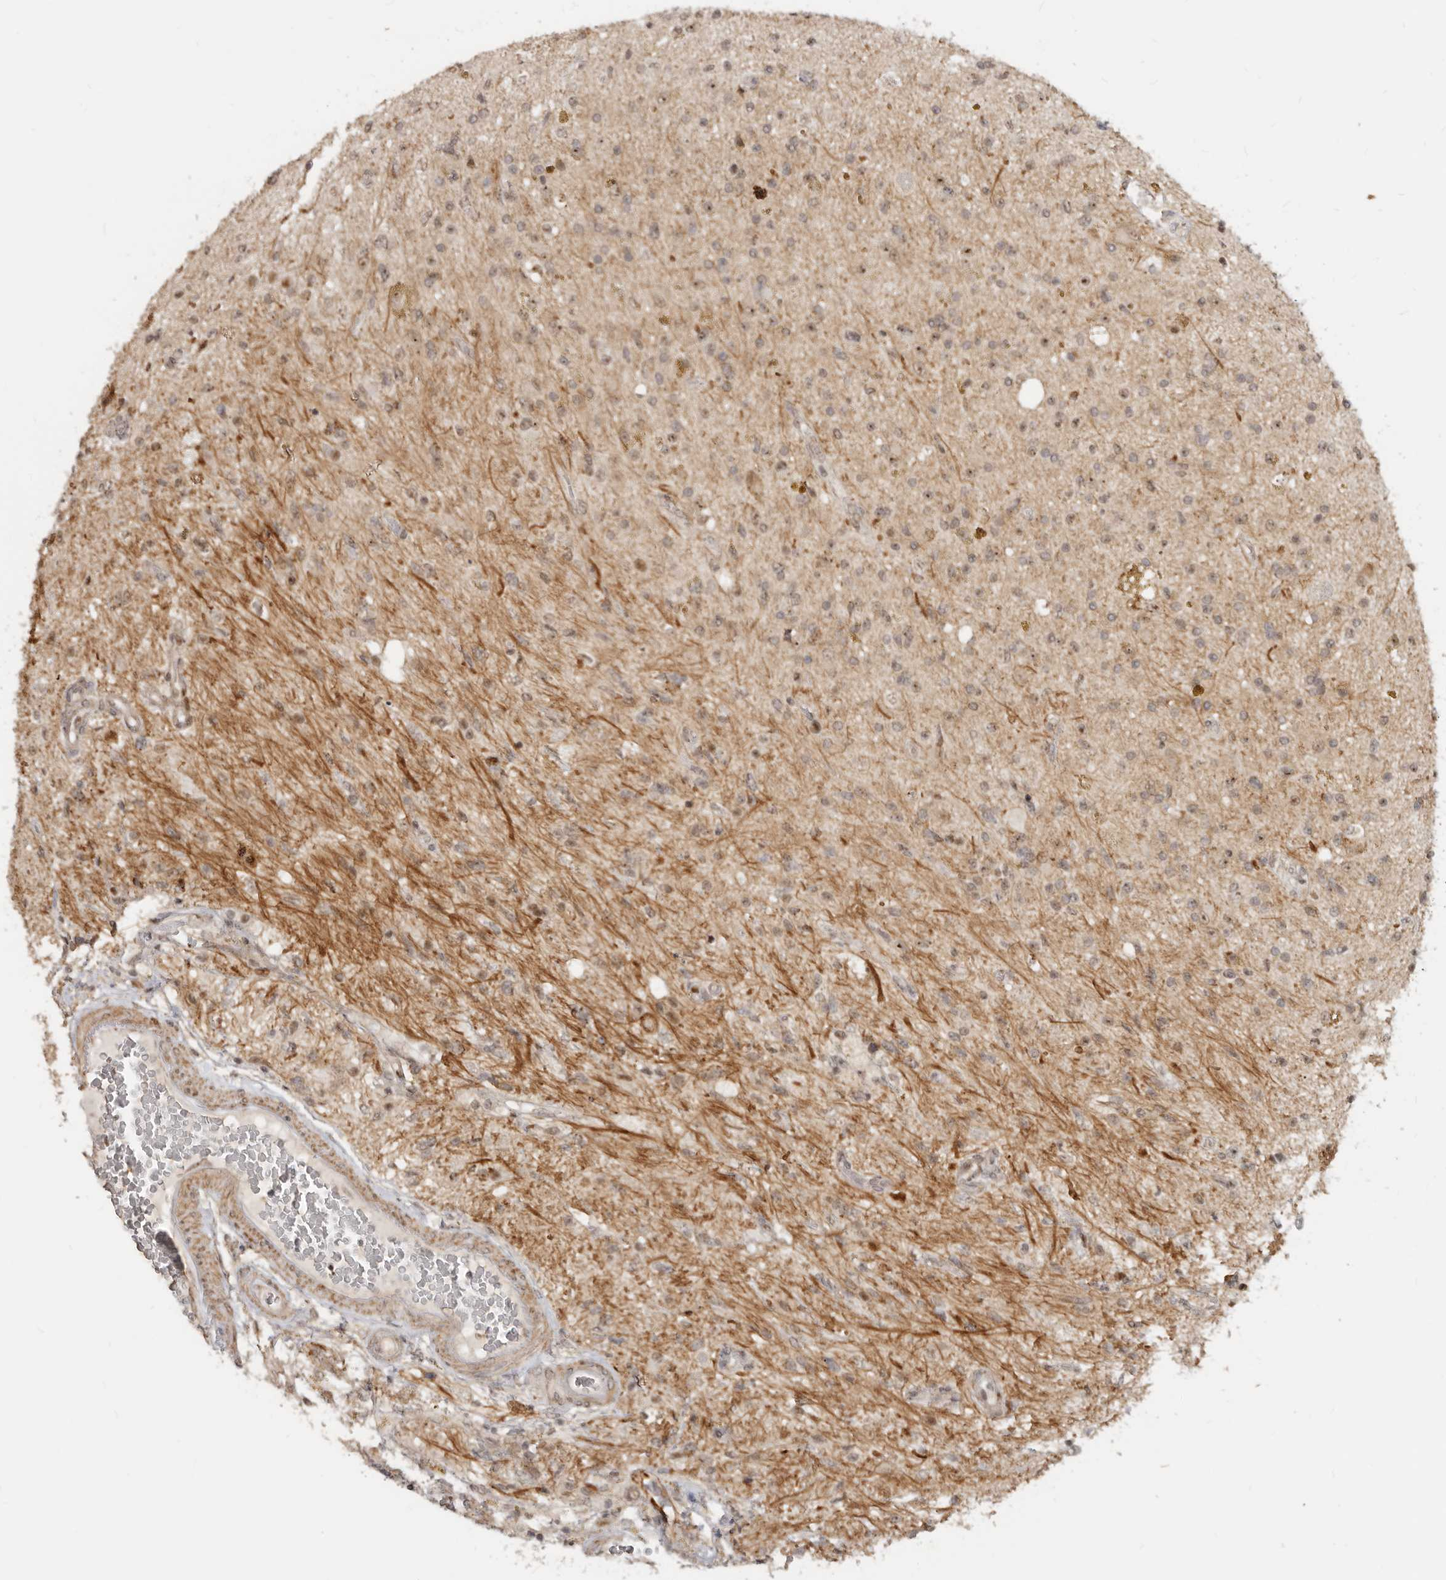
{"staining": {"intensity": "weak", "quantity": ">75%", "location": "cytoplasmic/membranous"}, "tissue": "glioma", "cell_type": "Tumor cells", "image_type": "cancer", "snomed": [{"axis": "morphology", "description": "Glioma, malignant, High grade"}, {"axis": "topography", "description": "Brain"}], "caption": "Immunohistochemical staining of malignant glioma (high-grade) exhibits low levels of weak cytoplasmic/membranous expression in approximately >75% of tumor cells.", "gene": "GPBP1L1", "patient": {"sex": "male", "age": 33}}